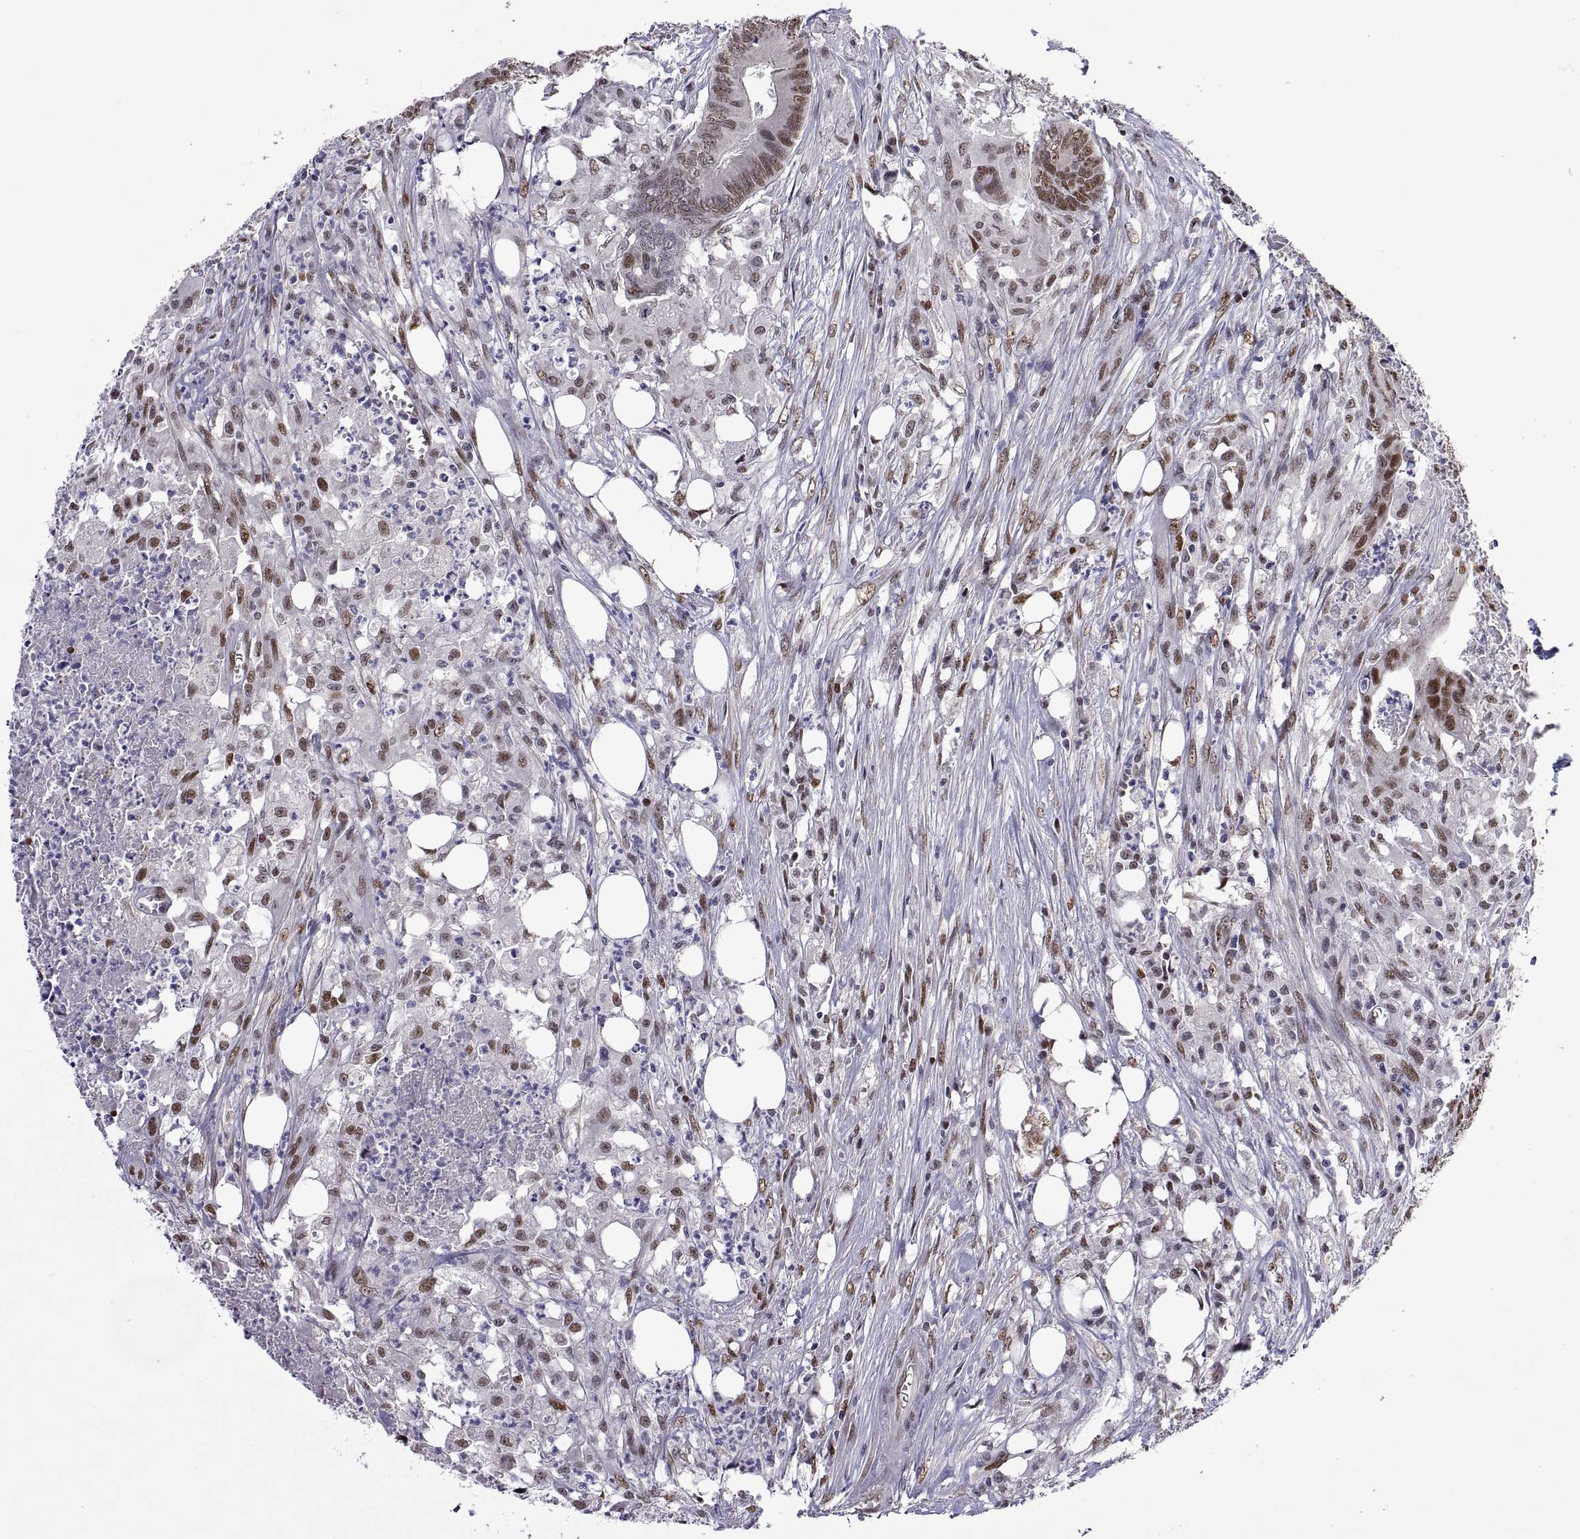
{"staining": {"intensity": "moderate", "quantity": "25%-75%", "location": "nuclear"}, "tissue": "colorectal cancer", "cell_type": "Tumor cells", "image_type": "cancer", "snomed": [{"axis": "morphology", "description": "Adenocarcinoma, NOS"}, {"axis": "topography", "description": "Colon"}], "caption": "Immunohistochemistry micrograph of neoplastic tissue: colorectal cancer (adenocarcinoma) stained using immunohistochemistry reveals medium levels of moderate protein expression localized specifically in the nuclear of tumor cells, appearing as a nuclear brown color.", "gene": "NR4A1", "patient": {"sex": "male", "age": 84}}